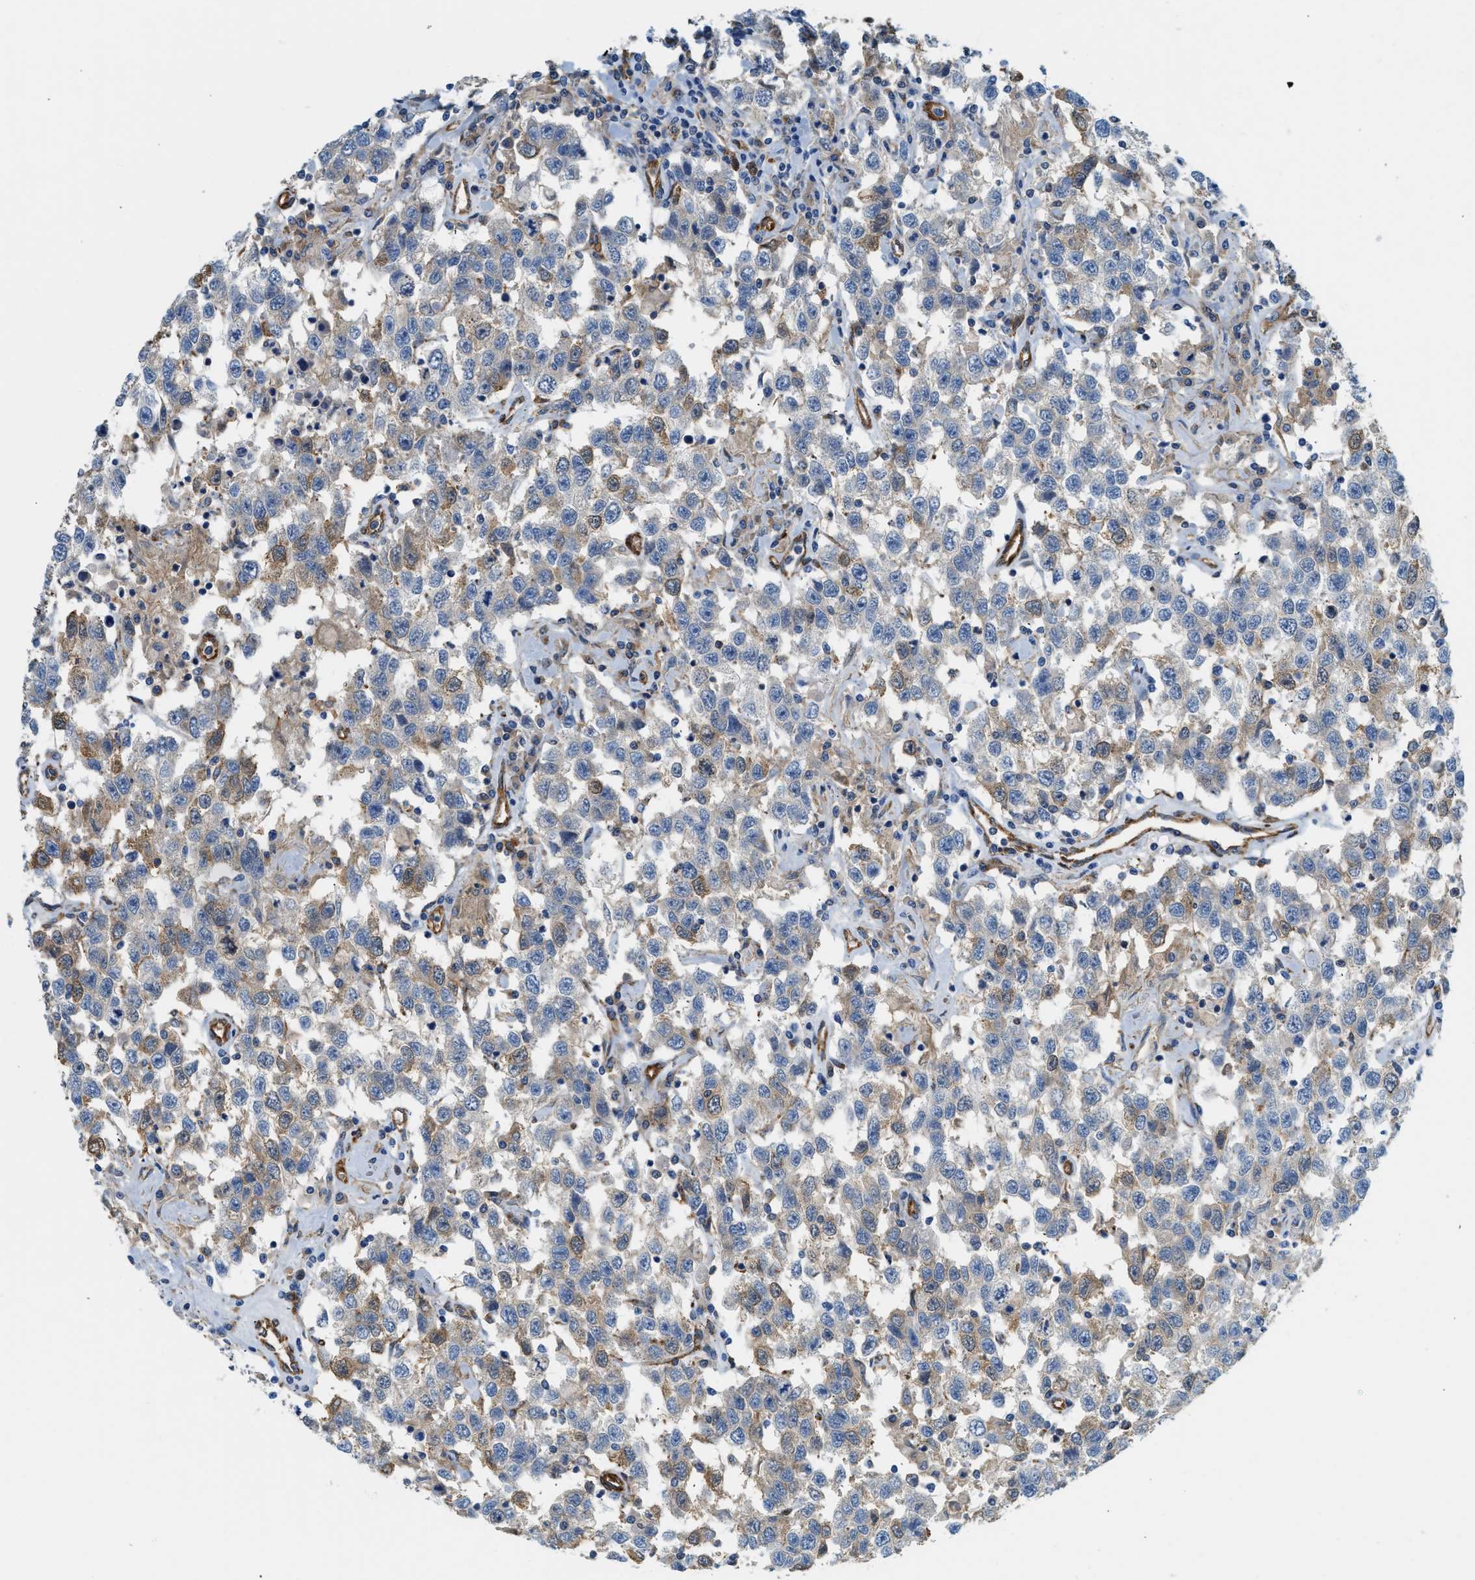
{"staining": {"intensity": "weak", "quantity": "<25%", "location": "cytoplasmic/membranous"}, "tissue": "testis cancer", "cell_type": "Tumor cells", "image_type": "cancer", "snomed": [{"axis": "morphology", "description": "Seminoma, NOS"}, {"axis": "topography", "description": "Testis"}], "caption": "IHC photomicrograph of neoplastic tissue: human seminoma (testis) stained with DAB (3,3'-diaminobenzidine) shows no significant protein staining in tumor cells. (Stains: DAB immunohistochemistry with hematoxylin counter stain, Microscopy: brightfield microscopy at high magnification).", "gene": "HIP1", "patient": {"sex": "male", "age": 41}}